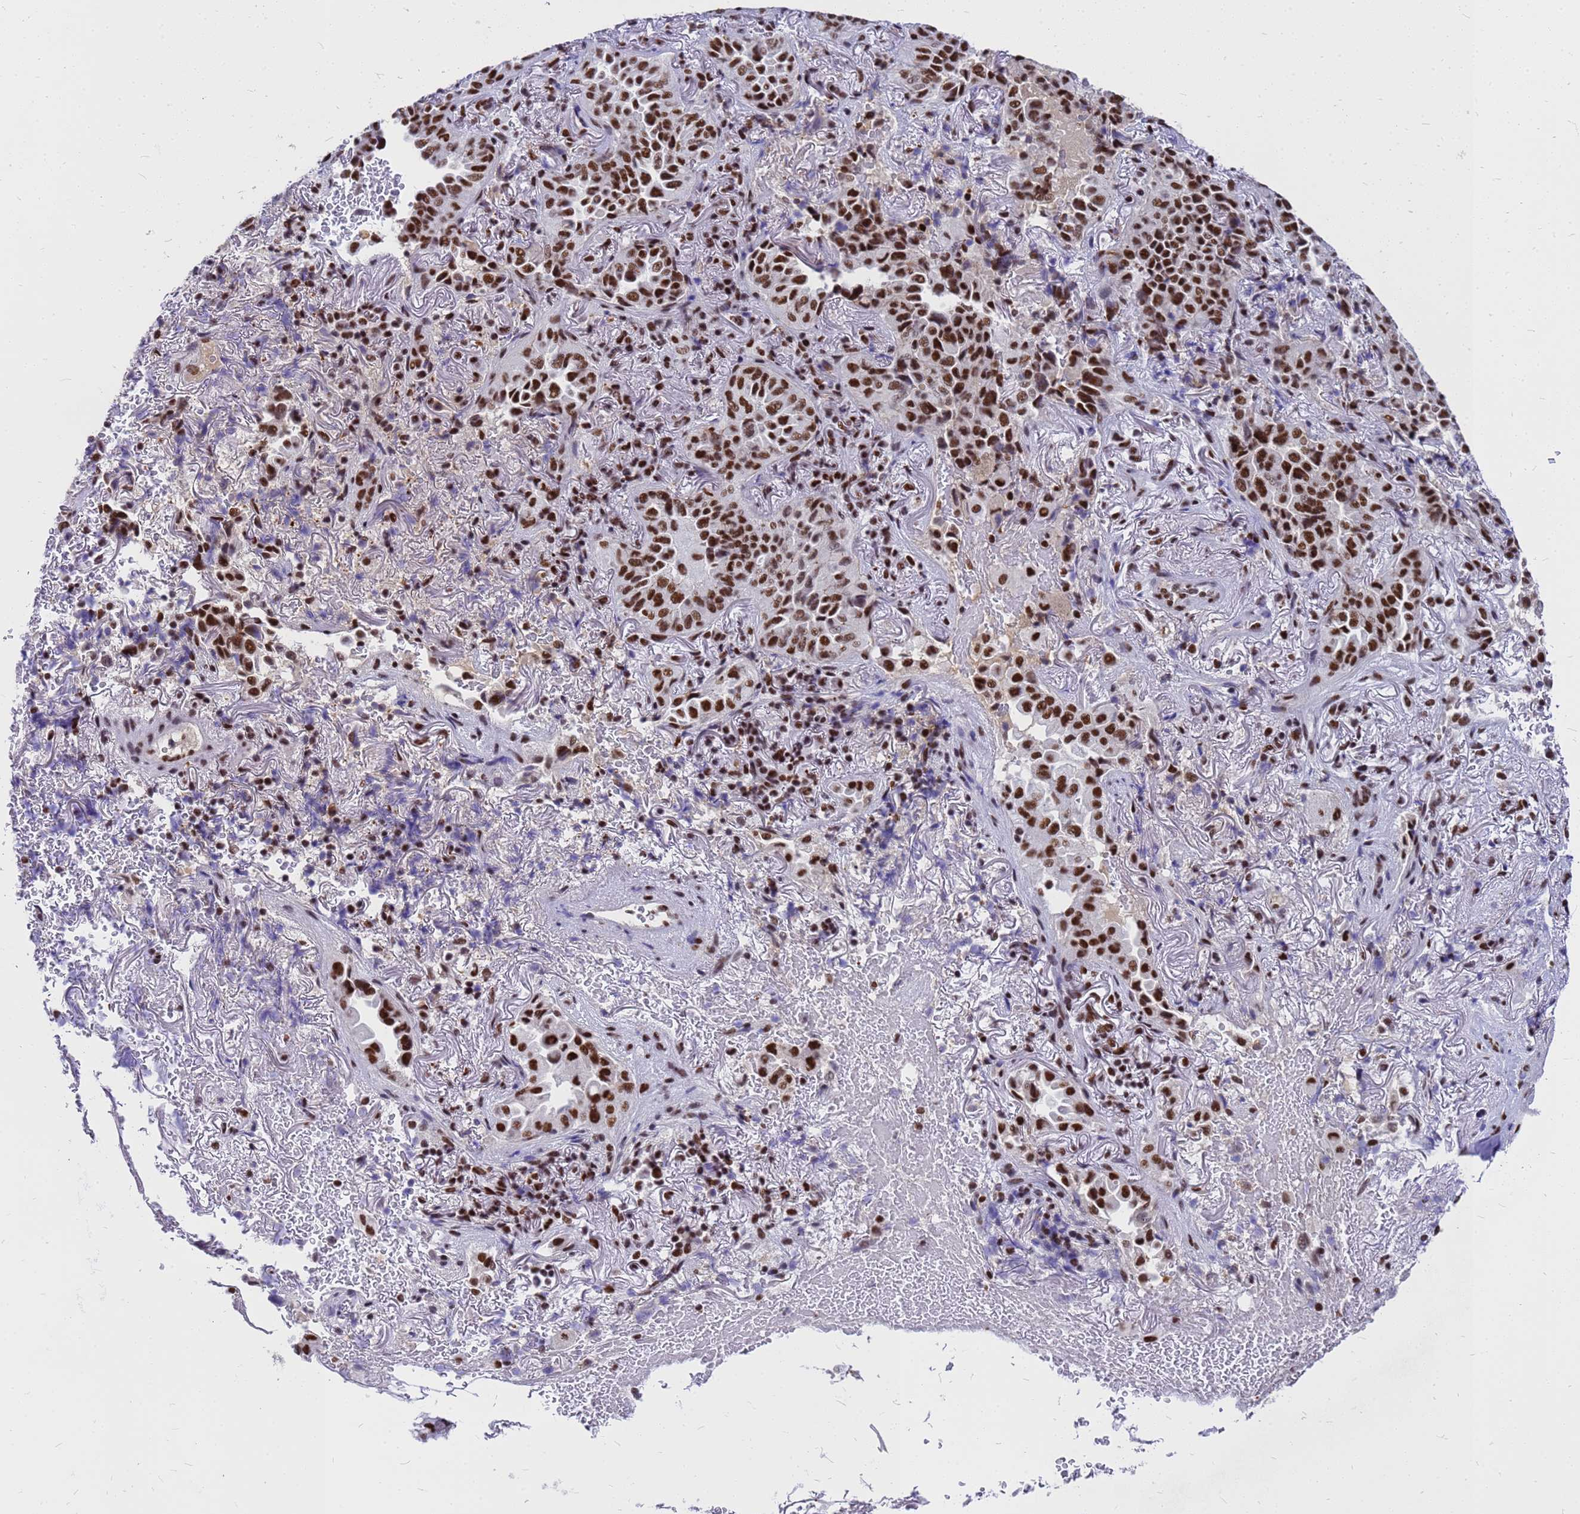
{"staining": {"intensity": "strong", "quantity": ">75%", "location": "nuclear"}, "tissue": "lung cancer", "cell_type": "Tumor cells", "image_type": "cancer", "snomed": [{"axis": "morphology", "description": "Adenocarcinoma, NOS"}, {"axis": "topography", "description": "Lung"}], "caption": "DAB immunohistochemical staining of human lung adenocarcinoma exhibits strong nuclear protein staining in approximately >75% of tumor cells.", "gene": "SART3", "patient": {"sex": "female", "age": 69}}